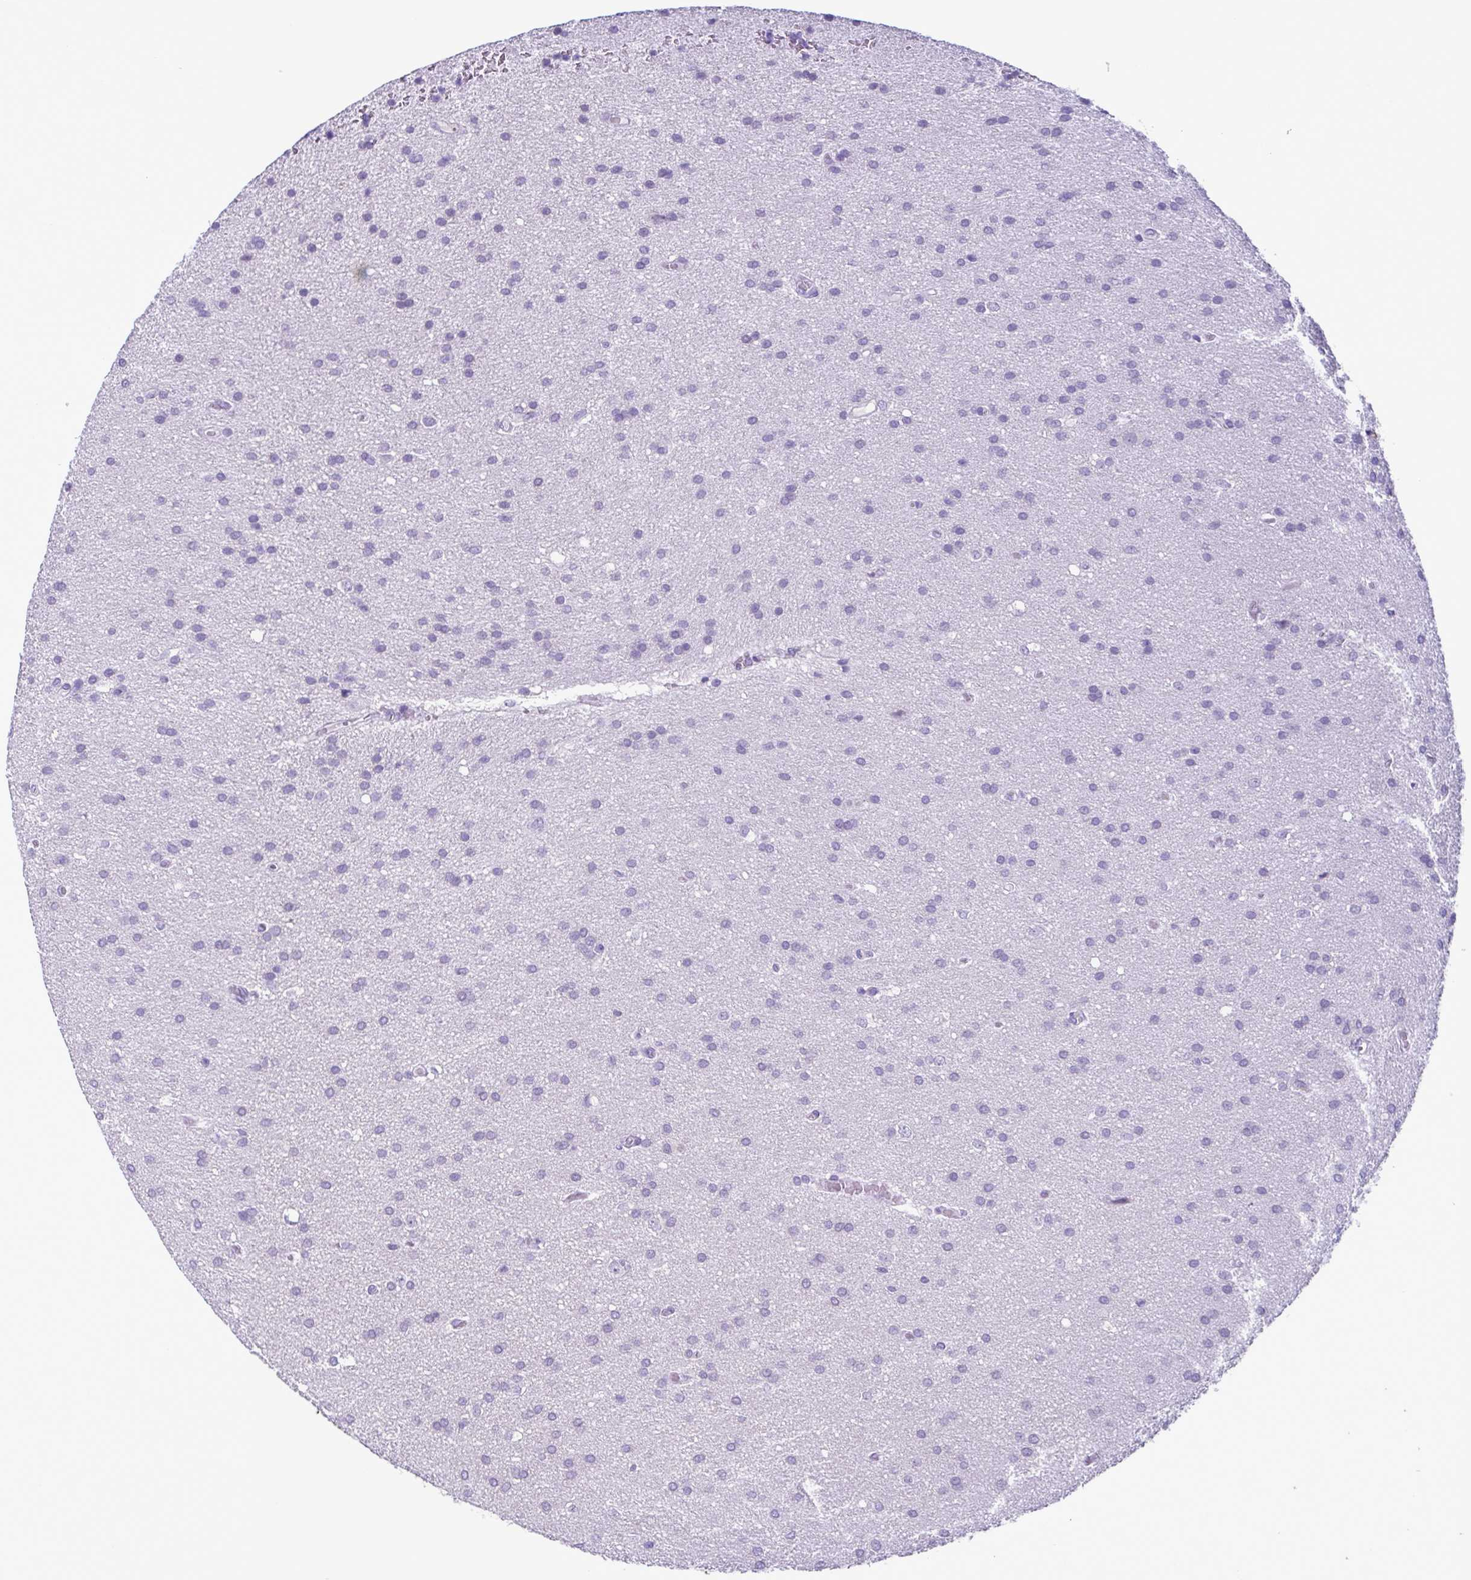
{"staining": {"intensity": "negative", "quantity": "none", "location": "none"}, "tissue": "glioma", "cell_type": "Tumor cells", "image_type": "cancer", "snomed": [{"axis": "morphology", "description": "Glioma, malignant, Low grade"}, {"axis": "topography", "description": "Brain"}], "caption": "Malignant low-grade glioma stained for a protein using immunohistochemistry exhibits no expression tumor cells.", "gene": "INAFM1", "patient": {"sex": "female", "age": 54}}